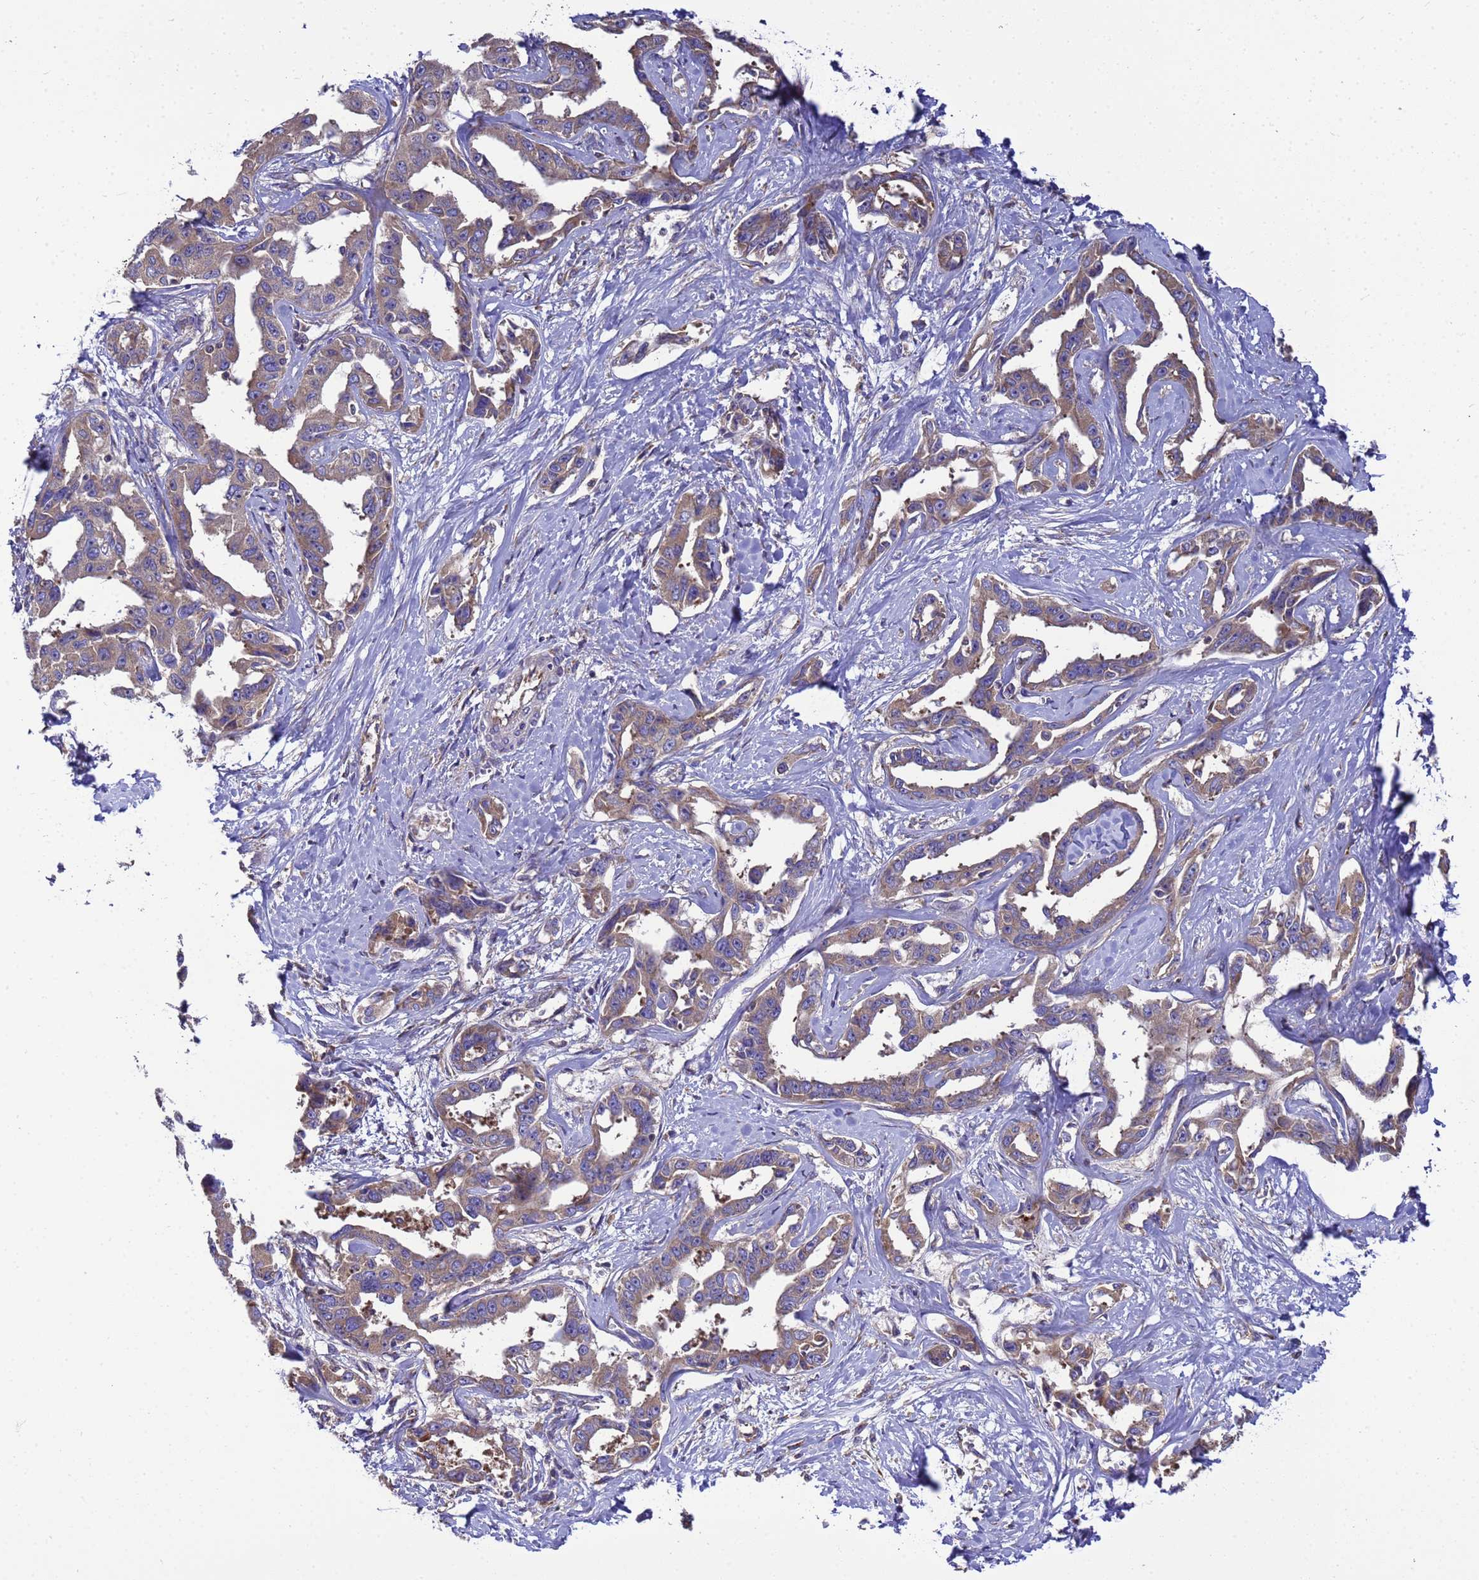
{"staining": {"intensity": "weak", "quantity": ">75%", "location": "cytoplasmic/membranous"}, "tissue": "liver cancer", "cell_type": "Tumor cells", "image_type": "cancer", "snomed": [{"axis": "morphology", "description": "Cholangiocarcinoma"}, {"axis": "topography", "description": "Liver"}], "caption": "Weak cytoplasmic/membranous staining is appreciated in approximately >75% of tumor cells in cholangiocarcinoma (liver). The staining was performed using DAB (3,3'-diaminobenzidine) to visualize the protein expression in brown, while the nuclei were stained in blue with hematoxylin (Magnification: 20x).", "gene": "BECN1", "patient": {"sex": "male", "age": 59}}